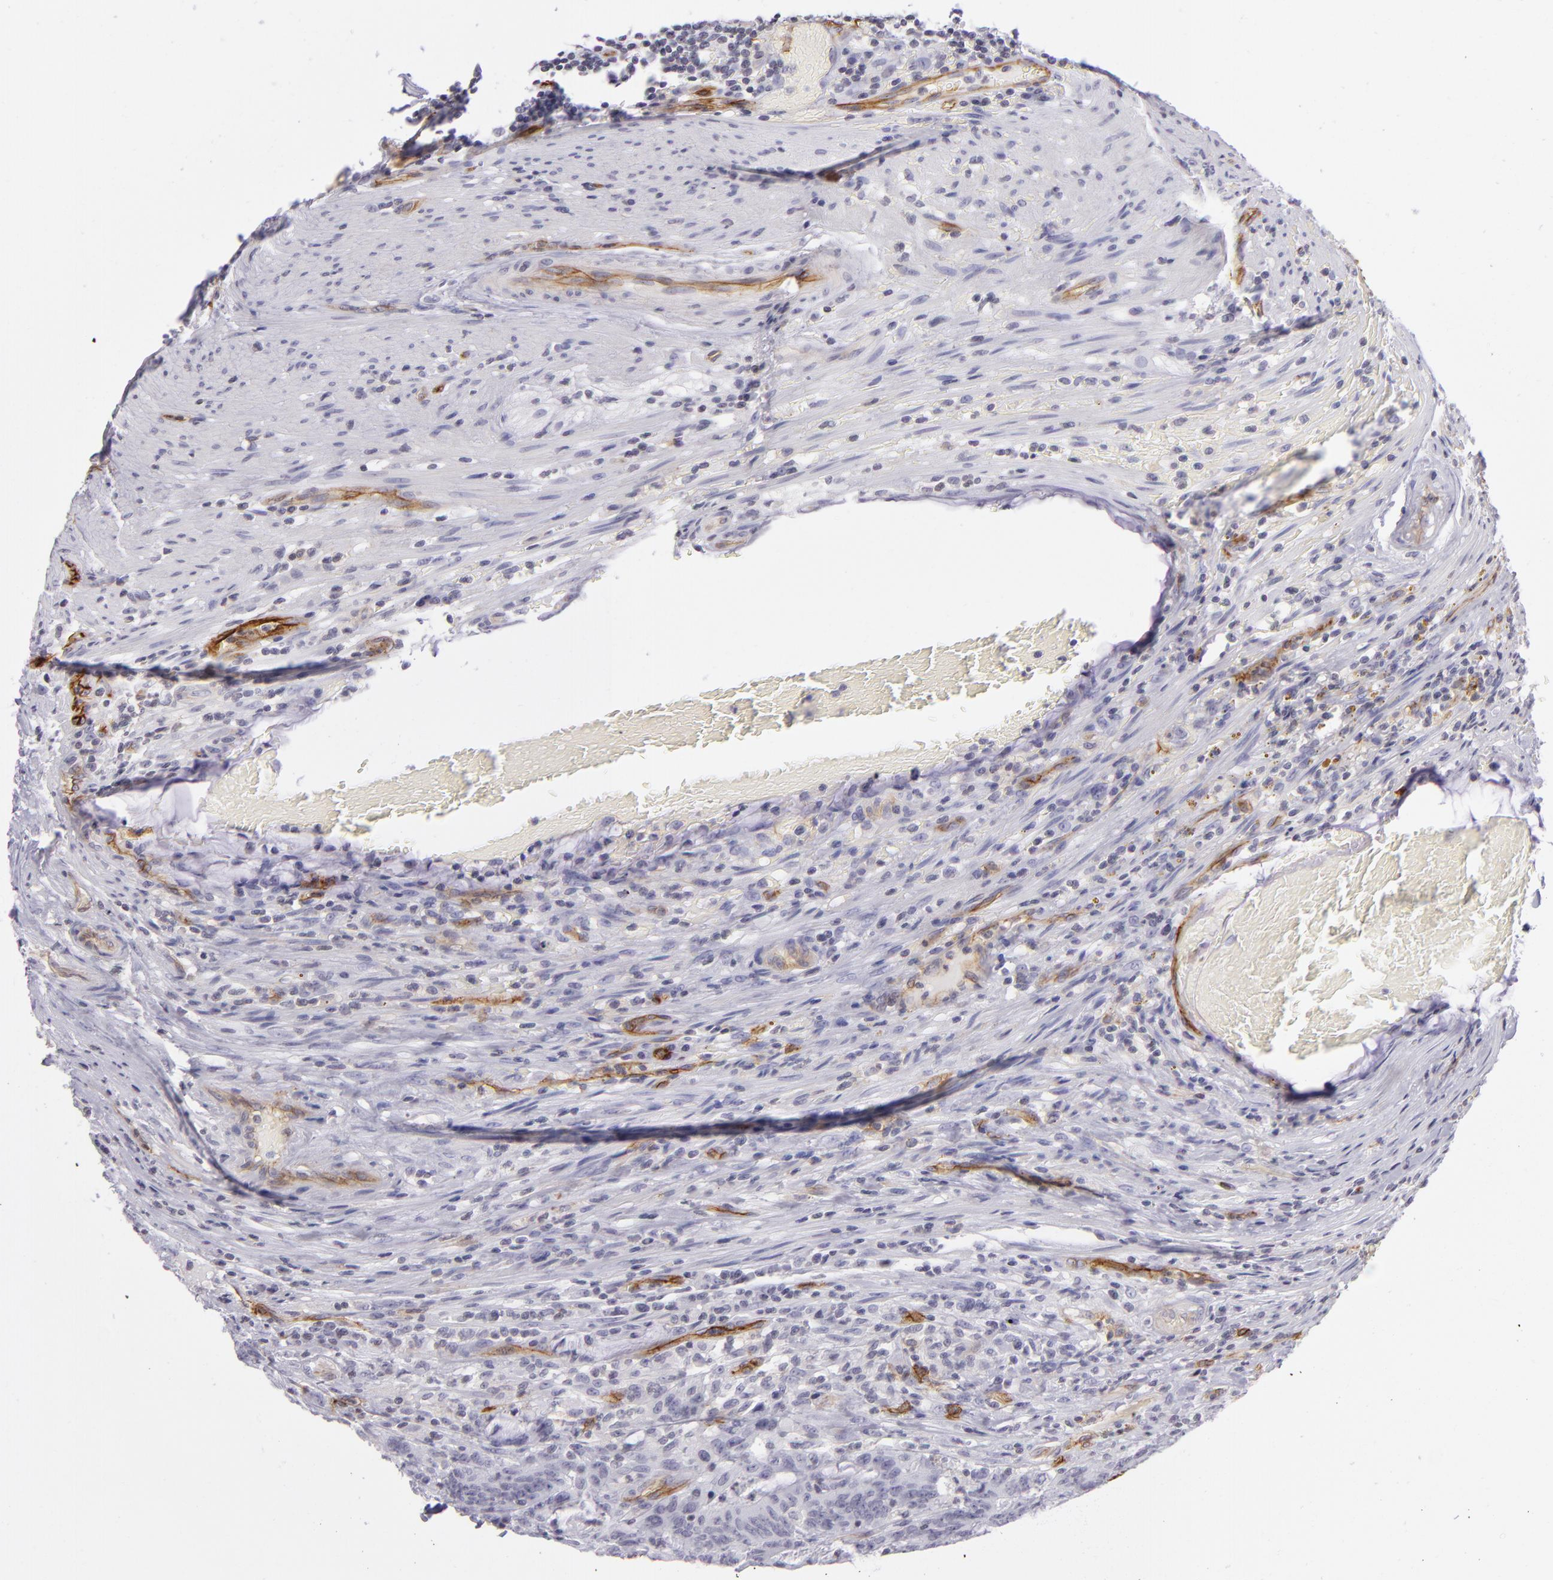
{"staining": {"intensity": "negative", "quantity": "none", "location": "none"}, "tissue": "colorectal cancer", "cell_type": "Tumor cells", "image_type": "cancer", "snomed": [{"axis": "morphology", "description": "Adenocarcinoma, NOS"}, {"axis": "topography", "description": "Colon"}], "caption": "Tumor cells show no significant protein positivity in colorectal cancer (adenocarcinoma).", "gene": "THBD", "patient": {"sex": "male", "age": 54}}